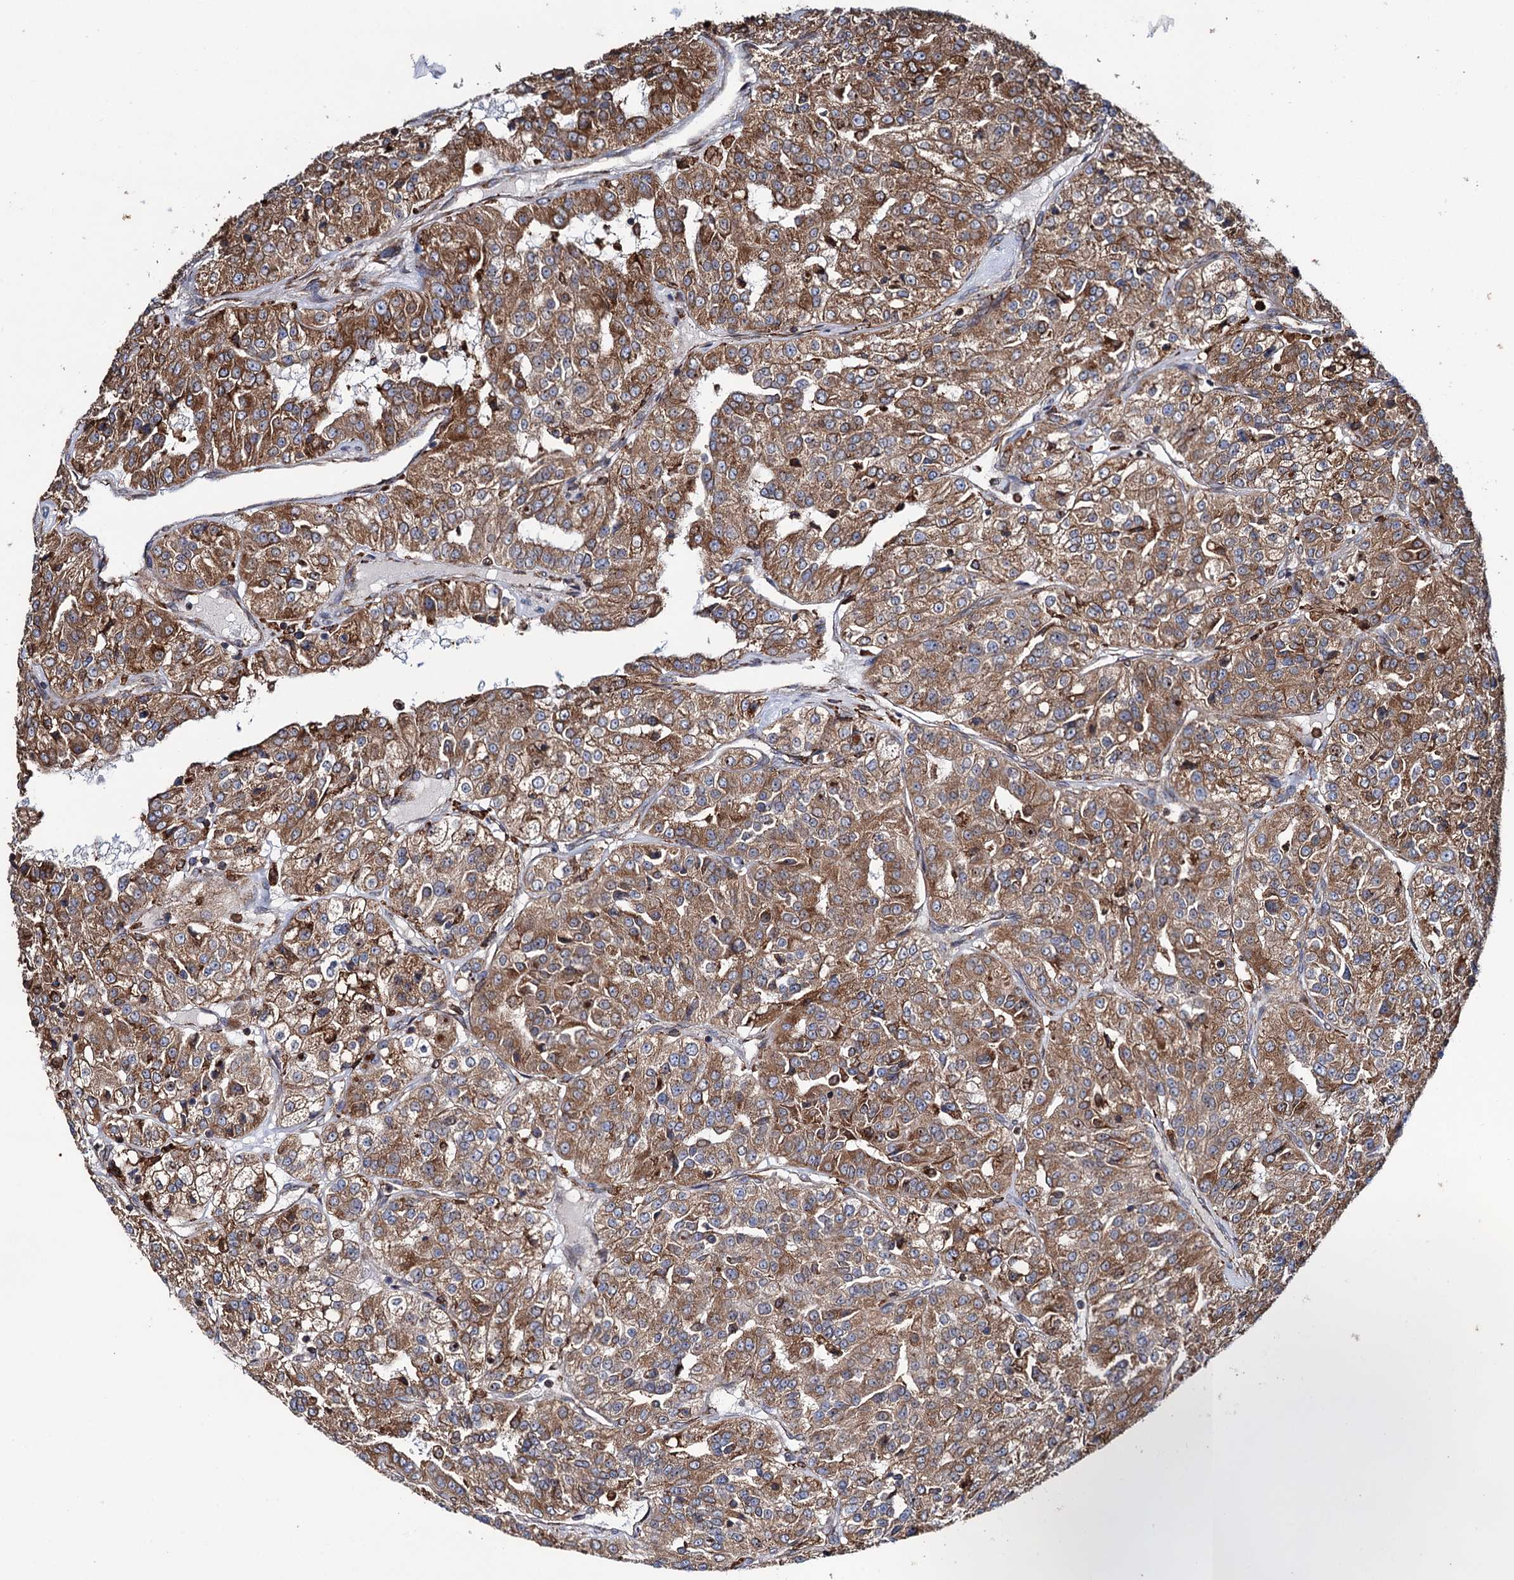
{"staining": {"intensity": "moderate", "quantity": ">75%", "location": "cytoplasmic/membranous"}, "tissue": "renal cancer", "cell_type": "Tumor cells", "image_type": "cancer", "snomed": [{"axis": "morphology", "description": "Adenocarcinoma, NOS"}, {"axis": "topography", "description": "Kidney"}], "caption": "A medium amount of moderate cytoplasmic/membranous staining is present in approximately >75% of tumor cells in renal cancer tissue. The staining was performed using DAB (3,3'-diaminobenzidine) to visualize the protein expression in brown, while the nuclei were stained in blue with hematoxylin (Magnification: 20x).", "gene": "ERP29", "patient": {"sex": "female", "age": 63}}